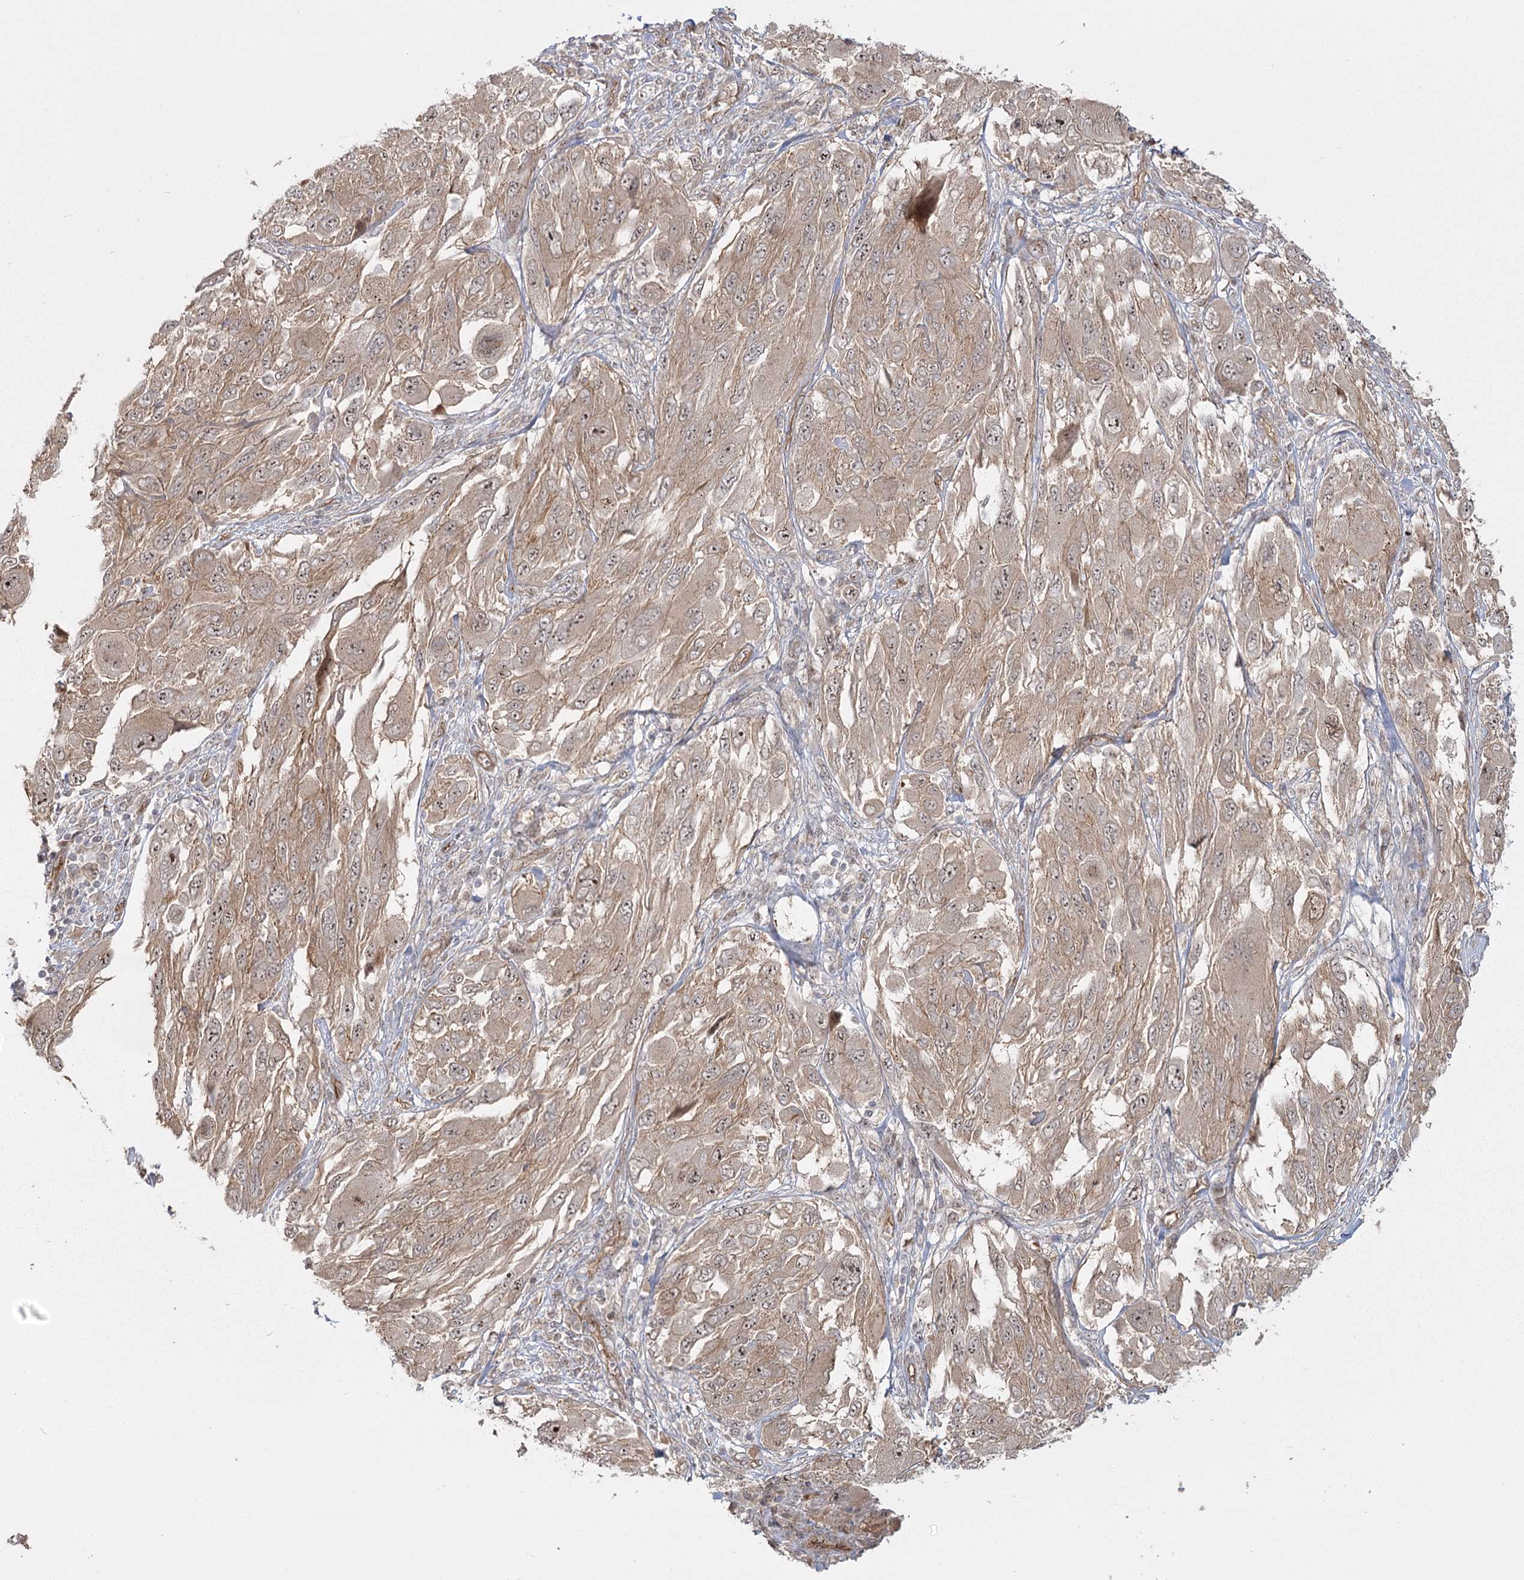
{"staining": {"intensity": "moderate", "quantity": ">75%", "location": "cytoplasmic/membranous,nuclear"}, "tissue": "melanoma", "cell_type": "Tumor cells", "image_type": "cancer", "snomed": [{"axis": "morphology", "description": "Malignant melanoma, NOS"}, {"axis": "topography", "description": "Skin"}], "caption": "Malignant melanoma tissue reveals moderate cytoplasmic/membranous and nuclear staining in approximately >75% of tumor cells", "gene": "RPP14", "patient": {"sex": "female", "age": 91}}